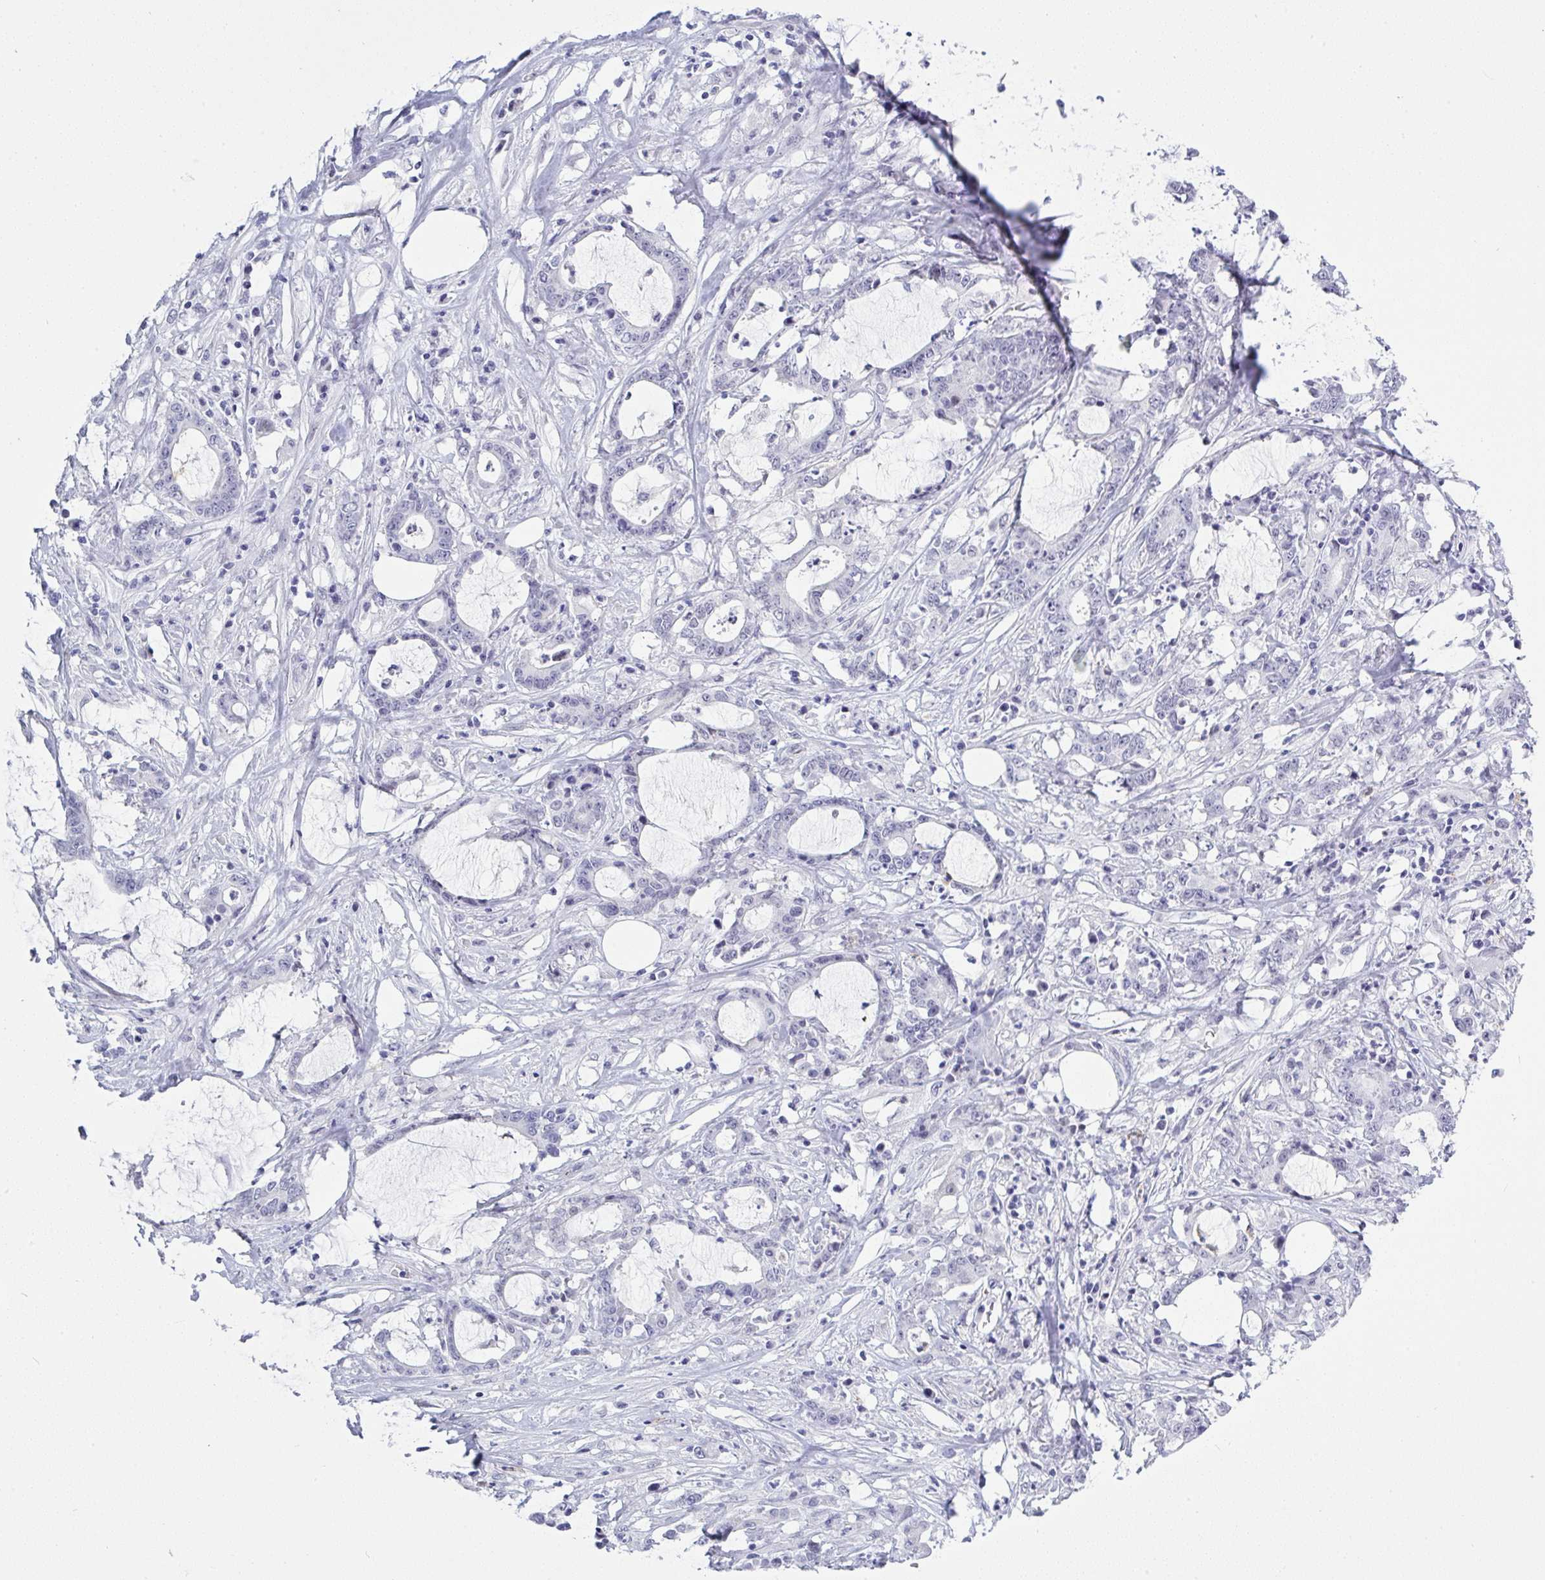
{"staining": {"intensity": "negative", "quantity": "none", "location": "none"}, "tissue": "stomach cancer", "cell_type": "Tumor cells", "image_type": "cancer", "snomed": [{"axis": "morphology", "description": "Adenocarcinoma, NOS"}, {"axis": "topography", "description": "Stomach, upper"}], "caption": "An IHC photomicrograph of adenocarcinoma (stomach) is shown. There is no staining in tumor cells of adenocarcinoma (stomach).", "gene": "MFSD4A", "patient": {"sex": "male", "age": 68}}